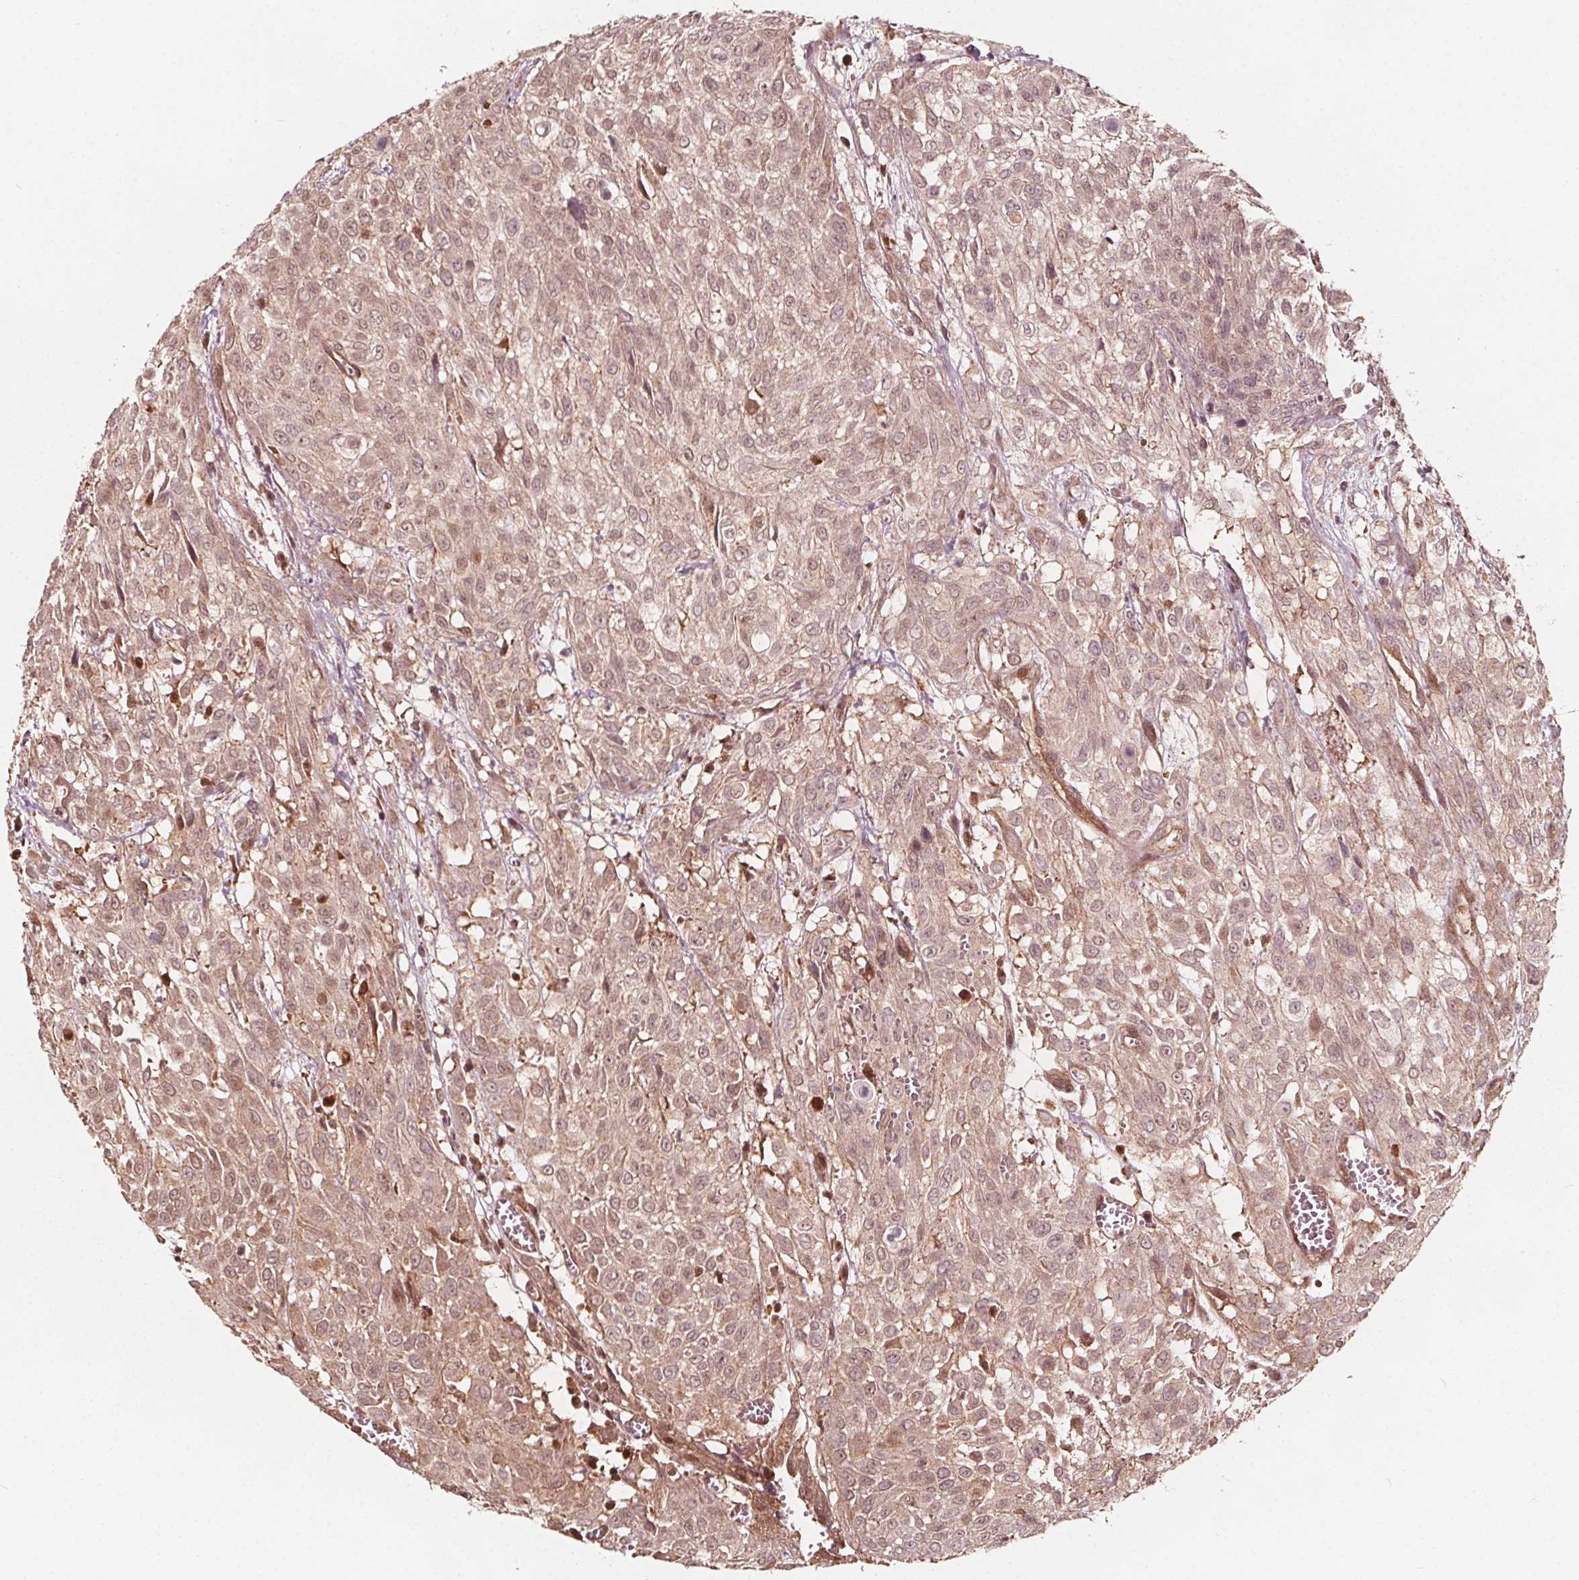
{"staining": {"intensity": "weak", "quantity": ">75%", "location": "cytoplasmic/membranous"}, "tissue": "urothelial cancer", "cell_type": "Tumor cells", "image_type": "cancer", "snomed": [{"axis": "morphology", "description": "Urothelial carcinoma, High grade"}, {"axis": "topography", "description": "Urinary bladder"}], "caption": "A brown stain highlights weak cytoplasmic/membranous expression of a protein in human urothelial carcinoma (high-grade) tumor cells.", "gene": "AIP", "patient": {"sex": "male", "age": 57}}